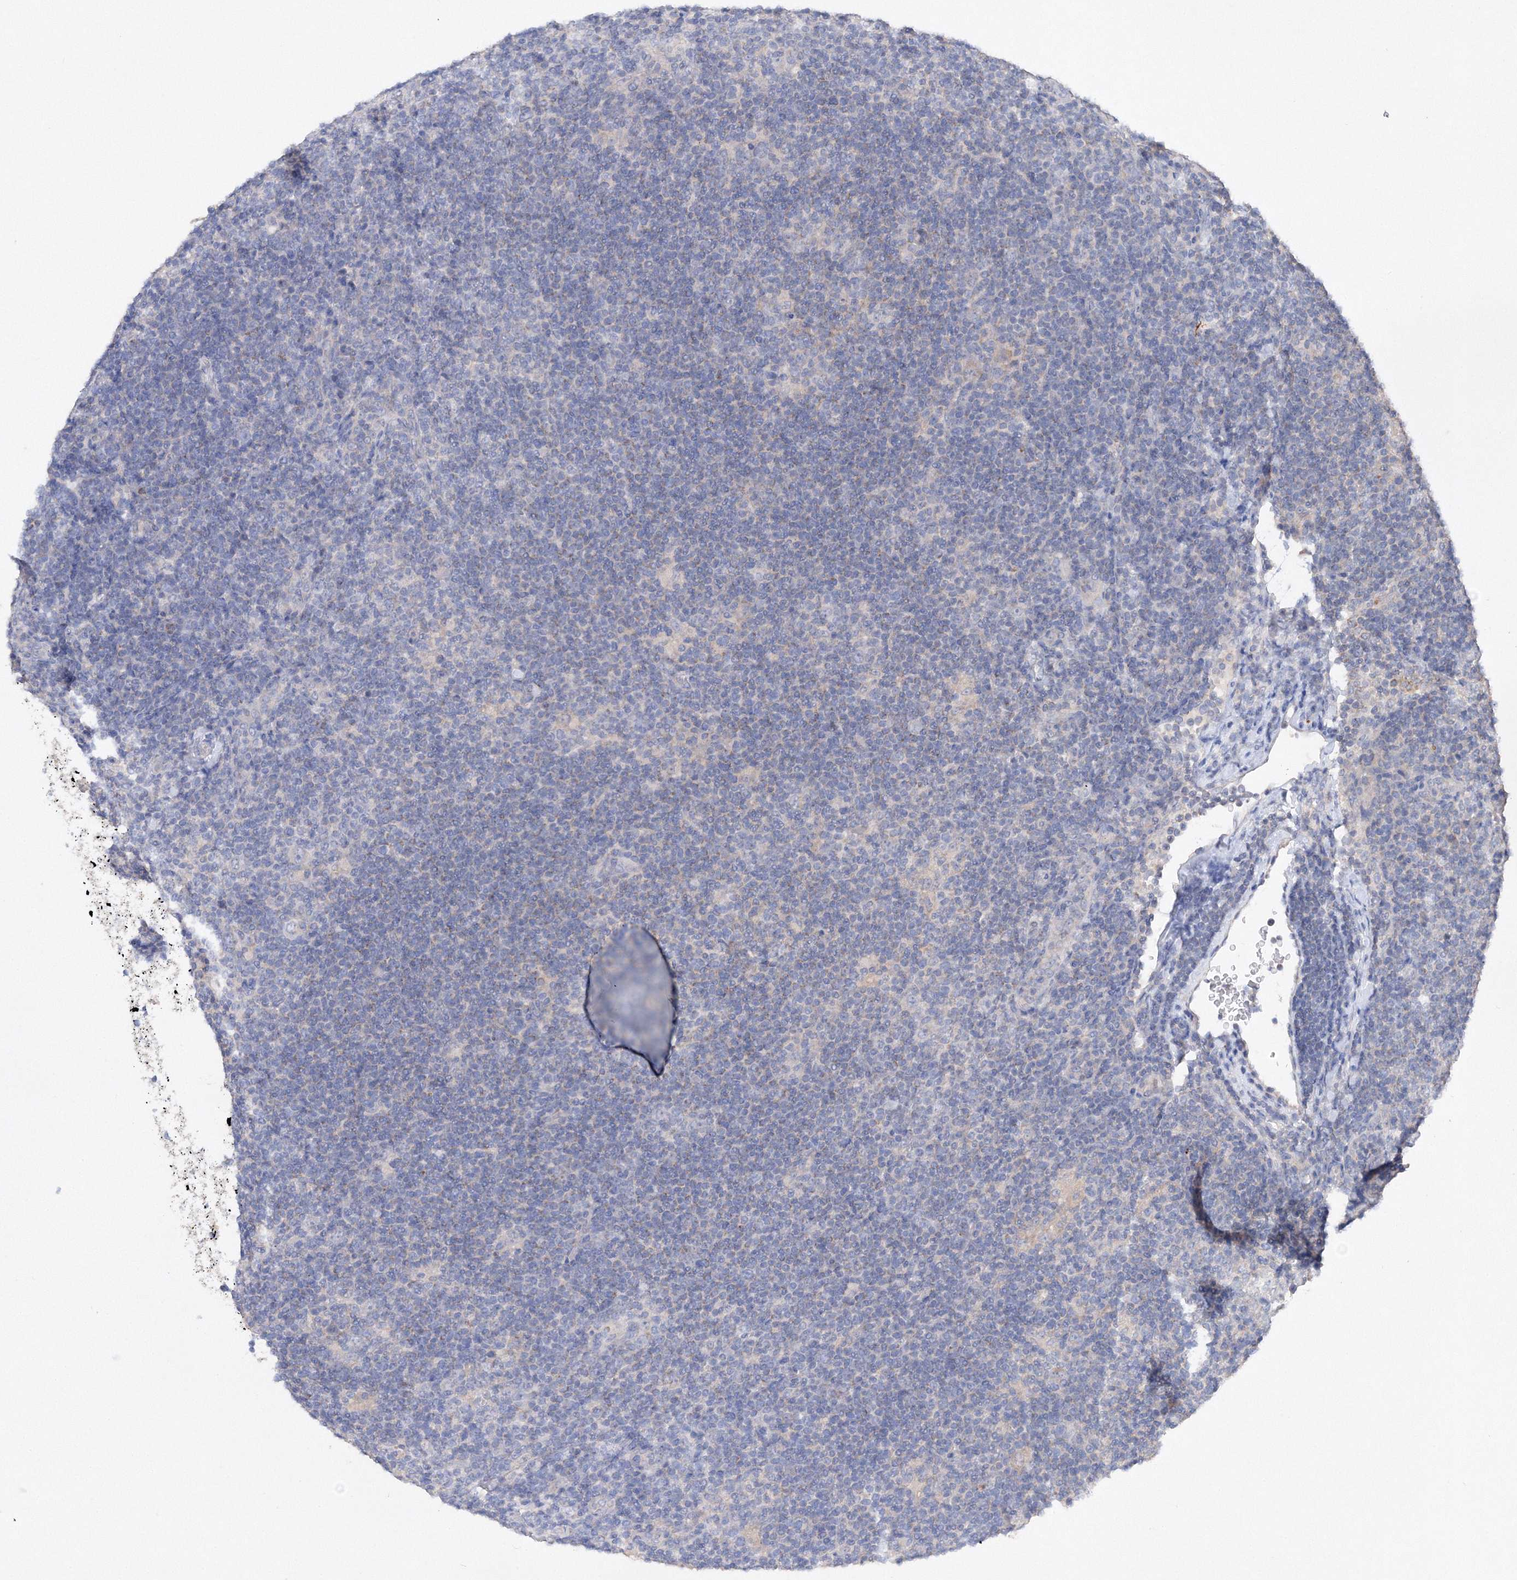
{"staining": {"intensity": "negative", "quantity": "none", "location": "none"}, "tissue": "lymphoma", "cell_type": "Tumor cells", "image_type": "cancer", "snomed": [{"axis": "morphology", "description": "Hodgkin's disease, NOS"}, {"axis": "topography", "description": "Lymph node"}], "caption": "An image of Hodgkin's disease stained for a protein demonstrates no brown staining in tumor cells.", "gene": "GLS", "patient": {"sex": "female", "age": 57}}